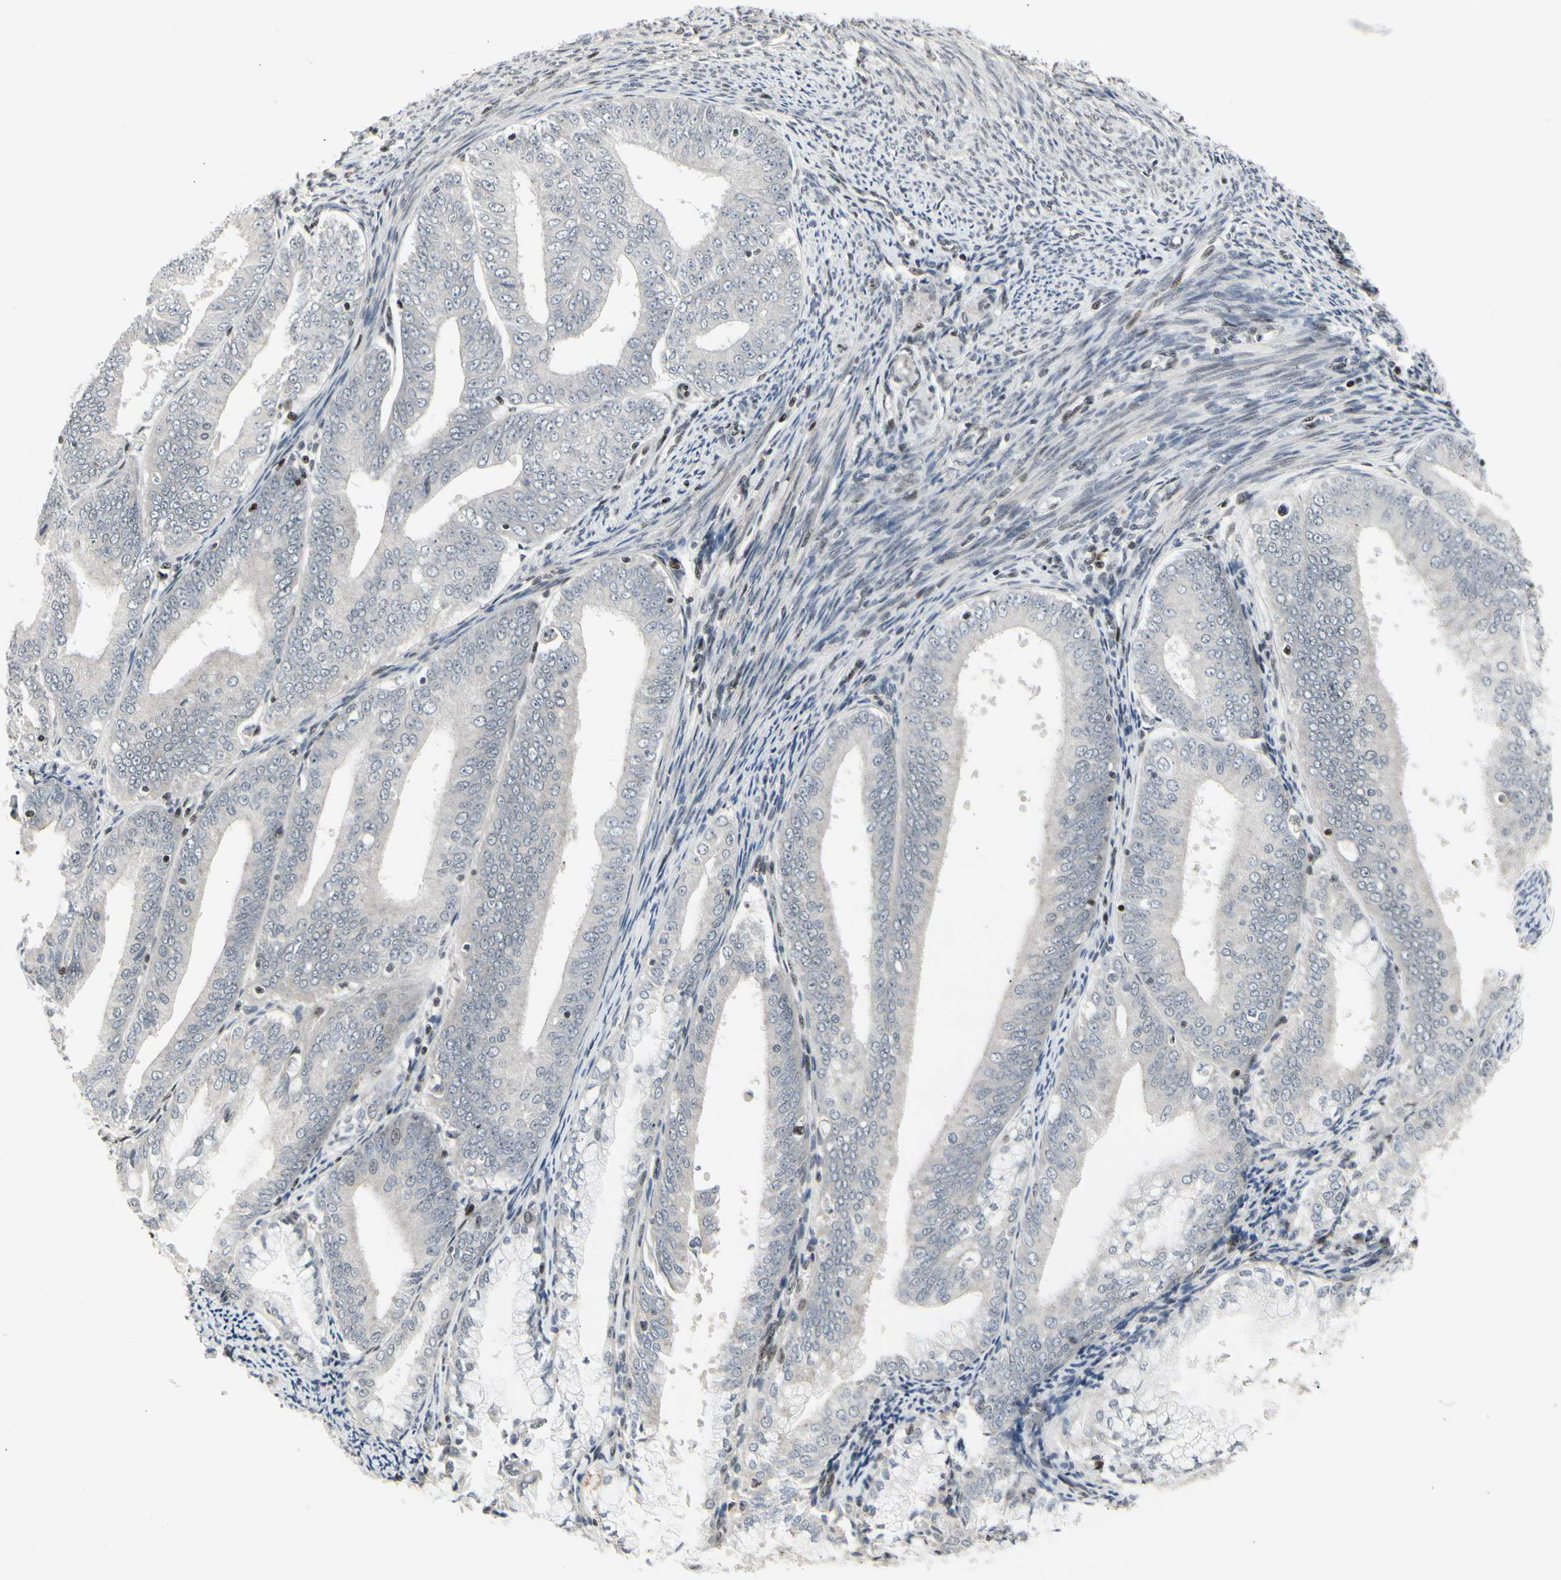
{"staining": {"intensity": "negative", "quantity": "none", "location": "none"}, "tissue": "endometrial cancer", "cell_type": "Tumor cells", "image_type": "cancer", "snomed": [{"axis": "morphology", "description": "Adenocarcinoma, NOS"}, {"axis": "topography", "description": "Endometrium"}], "caption": "An image of endometrial adenocarcinoma stained for a protein displays no brown staining in tumor cells. (DAB immunohistochemistry visualized using brightfield microscopy, high magnification).", "gene": "FOXJ2", "patient": {"sex": "female", "age": 63}}